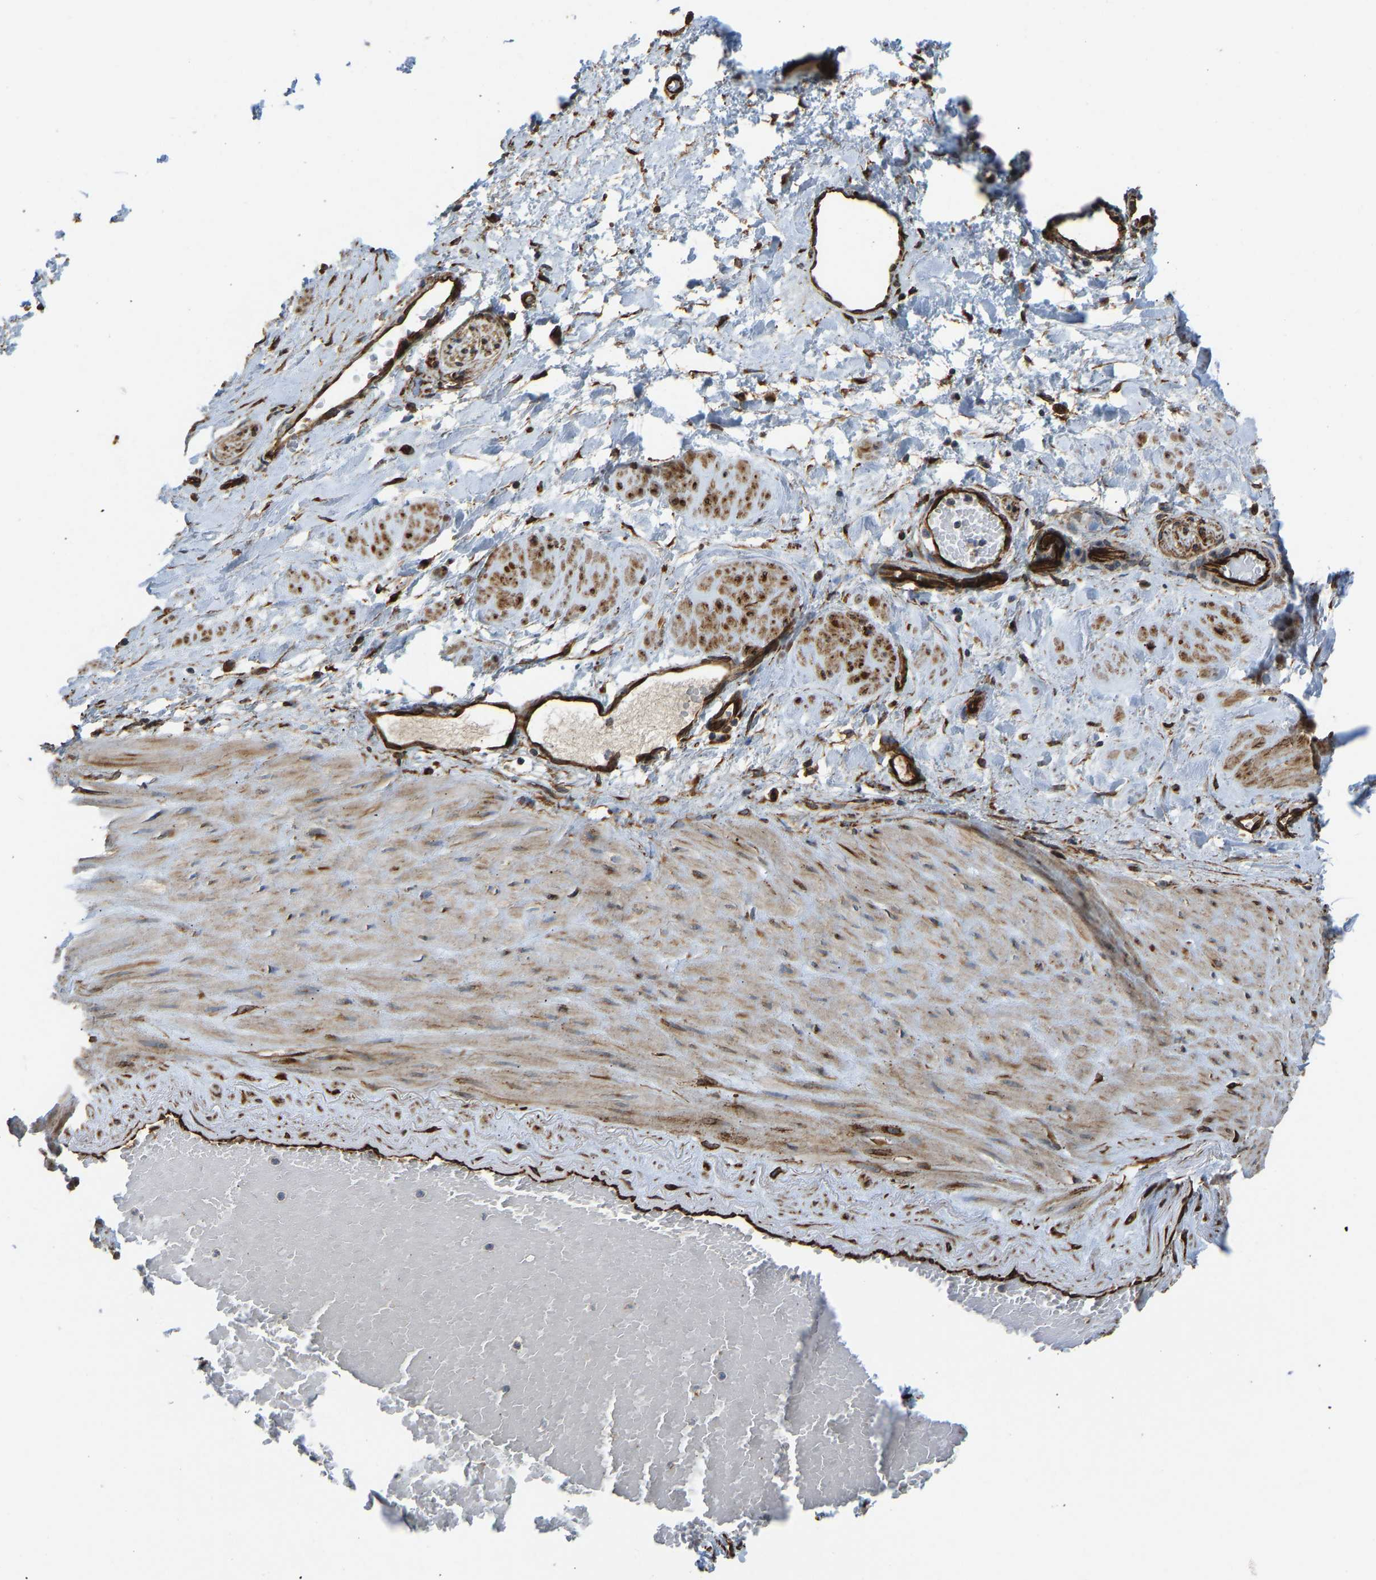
{"staining": {"intensity": "moderate", "quantity": "25%-75%", "location": "cytoplasmic/membranous"}, "tissue": "adipose tissue", "cell_type": "Adipocytes", "image_type": "normal", "snomed": [{"axis": "morphology", "description": "Normal tissue, NOS"}, {"axis": "topography", "description": "Soft tissue"}, {"axis": "topography", "description": "Vascular tissue"}], "caption": "Unremarkable adipose tissue reveals moderate cytoplasmic/membranous staining in about 25%-75% of adipocytes.", "gene": "BEX3", "patient": {"sex": "female", "age": 35}}